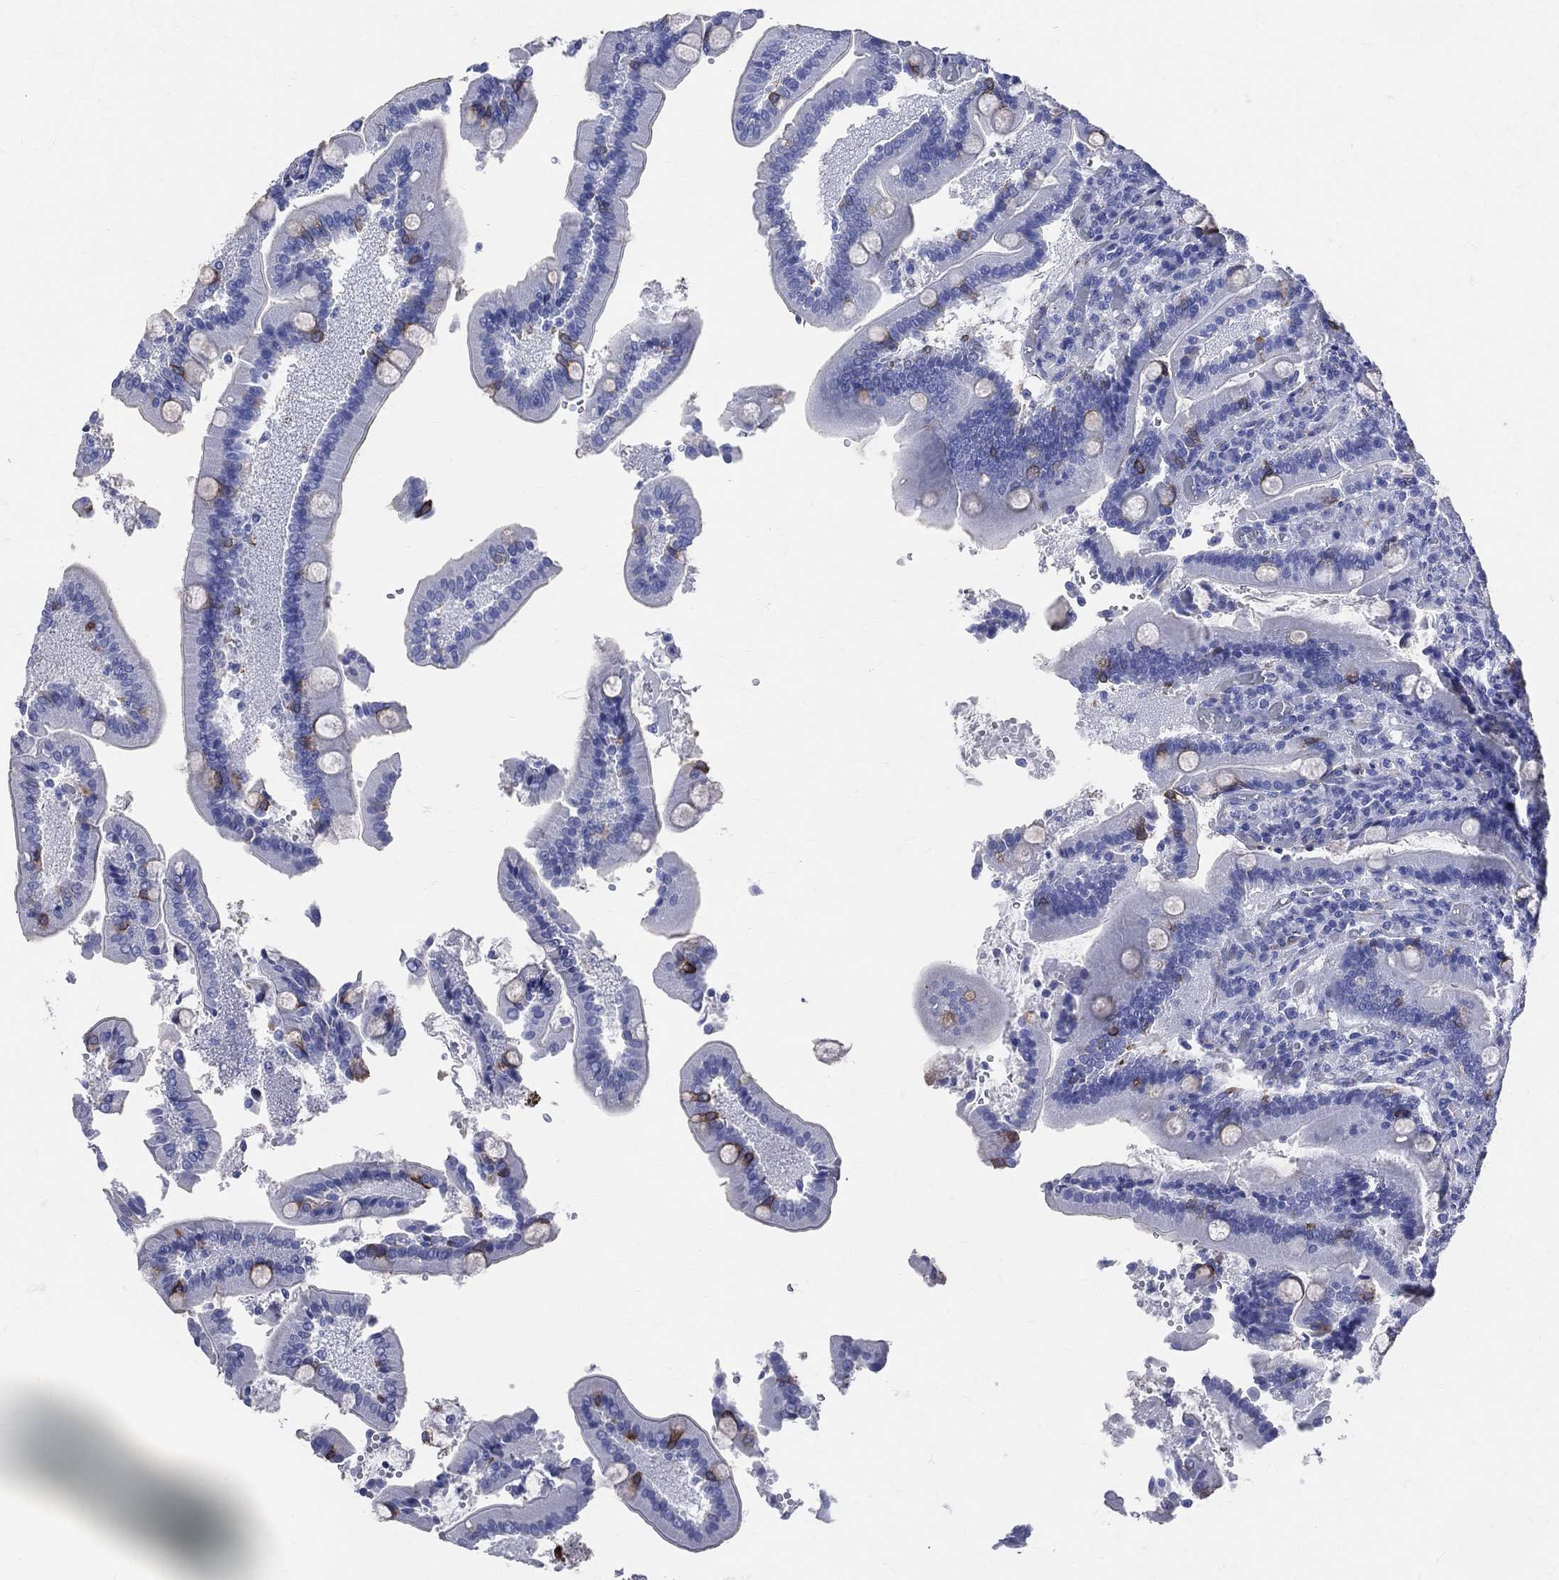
{"staining": {"intensity": "moderate", "quantity": "<25%", "location": "cytoplasmic/membranous"}, "tissue": "duodenum", "cell_type": "Glandular cells", "image_type": "normal", "snomed": [{"axis": "morphology", "description": "Normal tissue, NOS"}, {"axis": "topography", "description": "Duodenum"}], "caption": "This micrograph demonstrates IHC staining of unremarkable duodenum, with low moderate cytoplasmic/membranous staining in approximately <25% of glandular cells.", "gene": "SYP", "patient": {"sex": "female", "age": 62}}